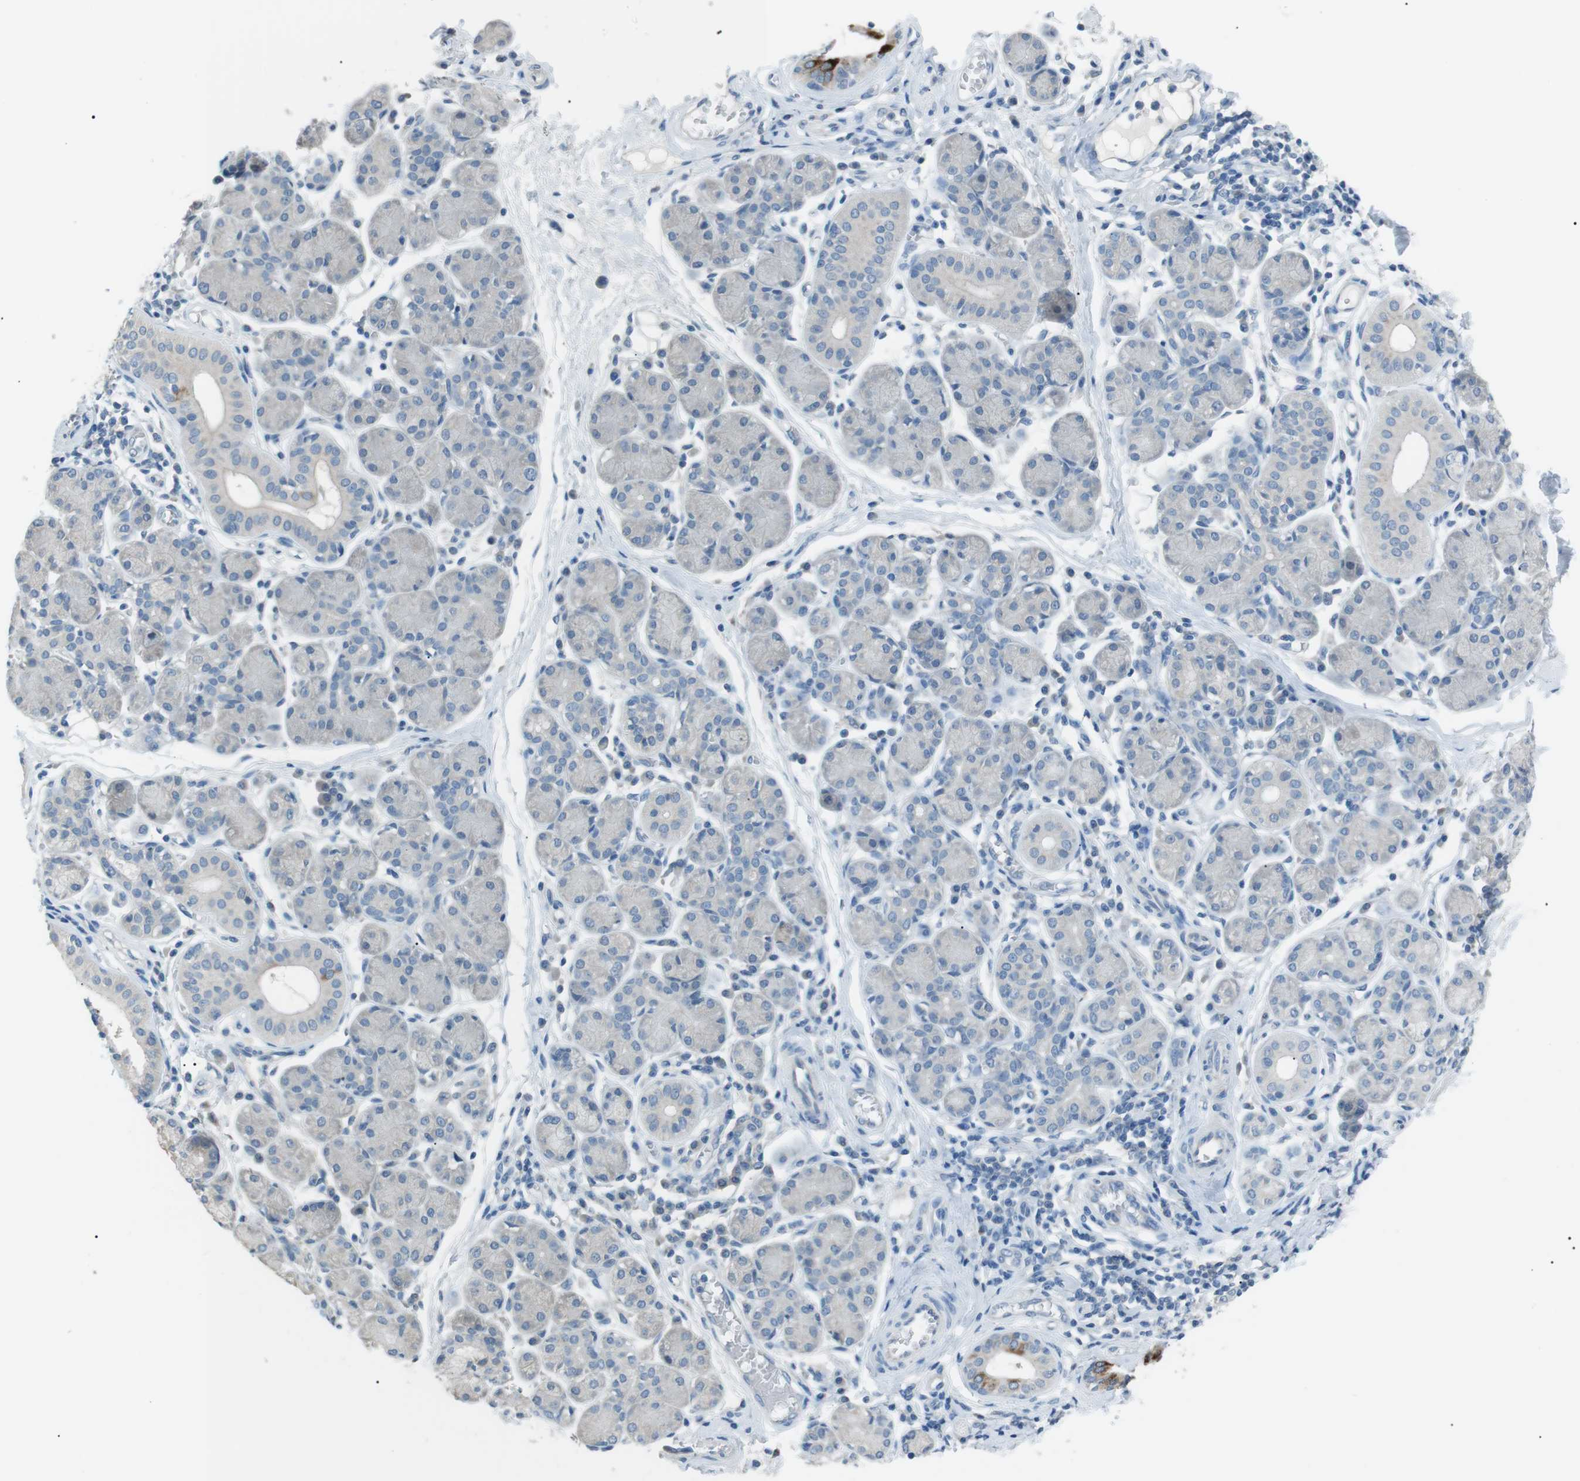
{"staining": {"intensity": "negative", "quantity": "none", "location": "none"}, "tissue": "salivary gland", "cell_type": "Glandular cells", "image_type": "normal", "snomed": [{"axis": "morphology", "description": "Normal tissue, NOS"}, {"axis": "morphology", "description": "Inflammation, NOS"}, {"axis": "topography", "description": "Lymph node"}, {"axis": "topography", "description": "Salivary gland"}], "caption": "Photomicrograph shows no significant protein staining in glandular cells of normal salivary gland.", "gene": "CDH26", "patient": {"sex": "male", "age": 3}}